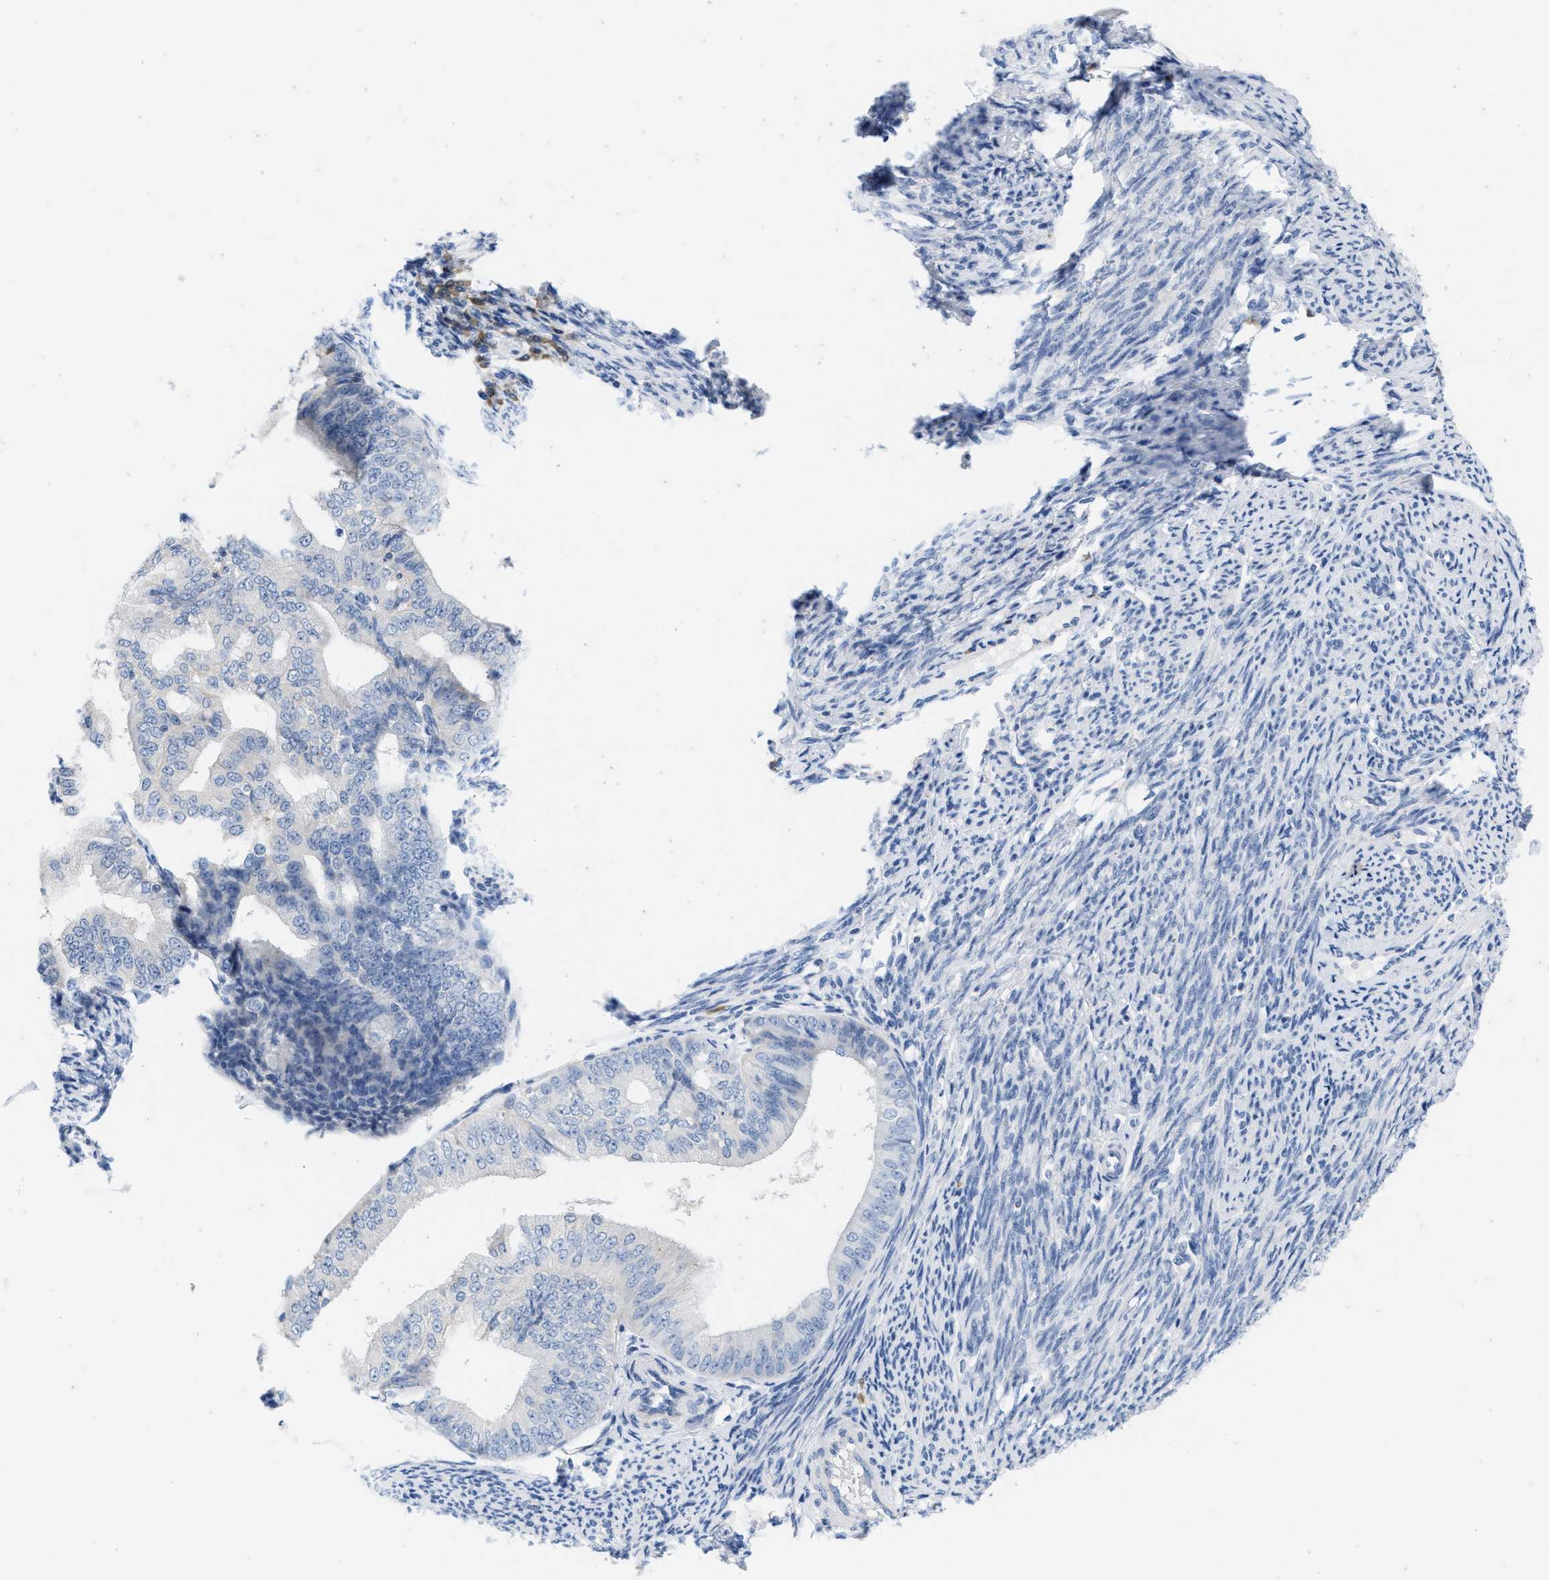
{"staining": {"intensity": "negative", "quantity": "none", "location": "none"}, "tissue": "endometrial cancer", "cell_type": "Tumor cells", "image_type": "cancer", "snomed": [{"axis": "morphology", "description": "Adenocarcinoma, NOS"}, {"axis": "topography", "description": "Endometrium"}], "caption": "Micrograph shows no protein staining in tumor cells of adenocarcinoma (endometrial) tissue. Nuclei are stained in blue.", "gene": "ABCB11", "patient": {"sex": "female", "age": 63}}